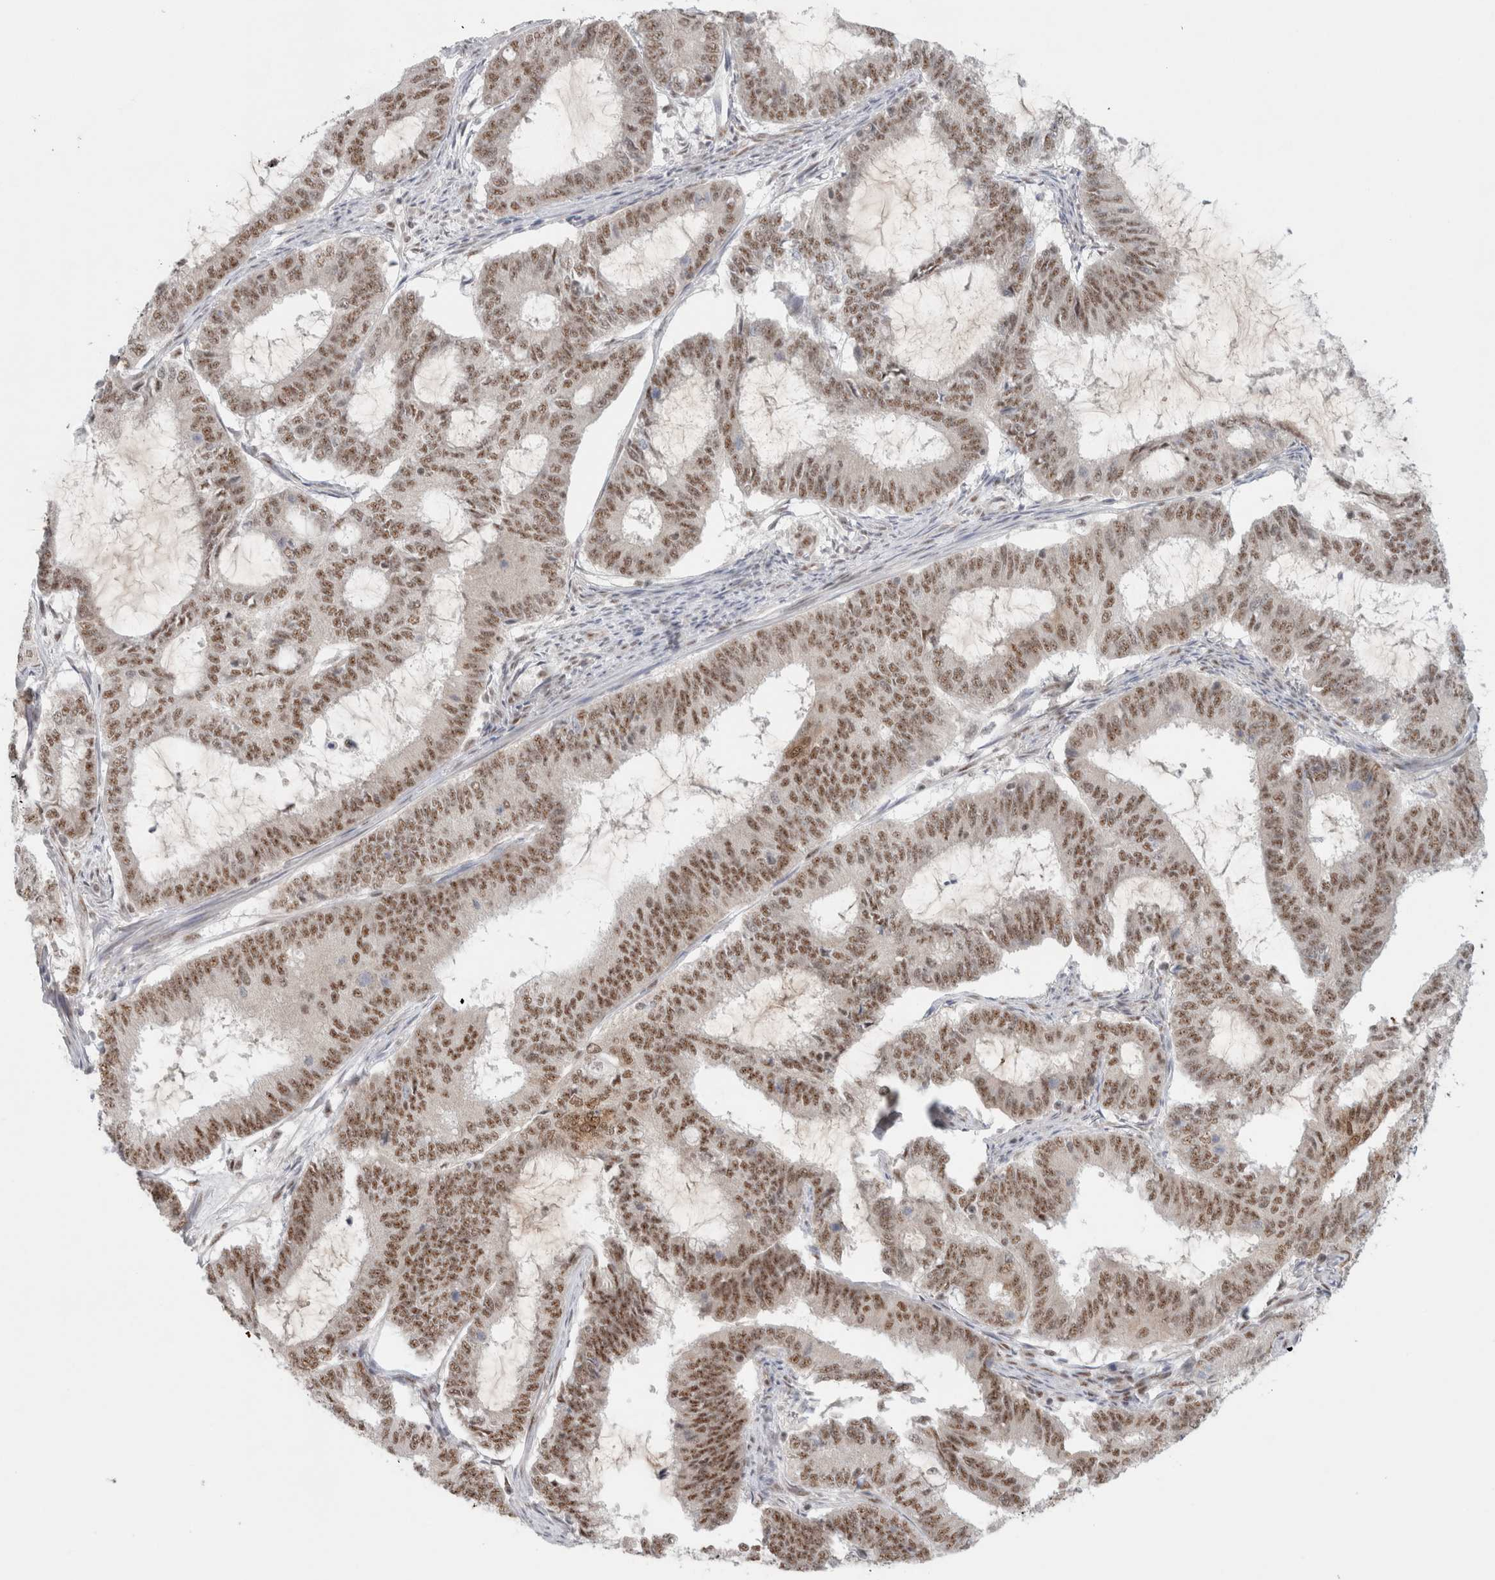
{"staining": {"intensity": "moderate", "quantity": ">75%", "location": "nuclear"}, "tissue": "endometrial cancer", "cell_type": "Tumor cells", "image_type": "cancer", "snomed": [{"axis": "morphology", "description": "Adenocarcinoma, NOS"}, {"axis": "topography", "description": "Endometrium"}], "caption": "This image reveals immunohistochemistry staining of endometrial cancer, with medium moderate nuclear staining in approximately >75% of tumor cells.", "gene": "TRMT12", "patient": {"sex": "female", "age": 51}}